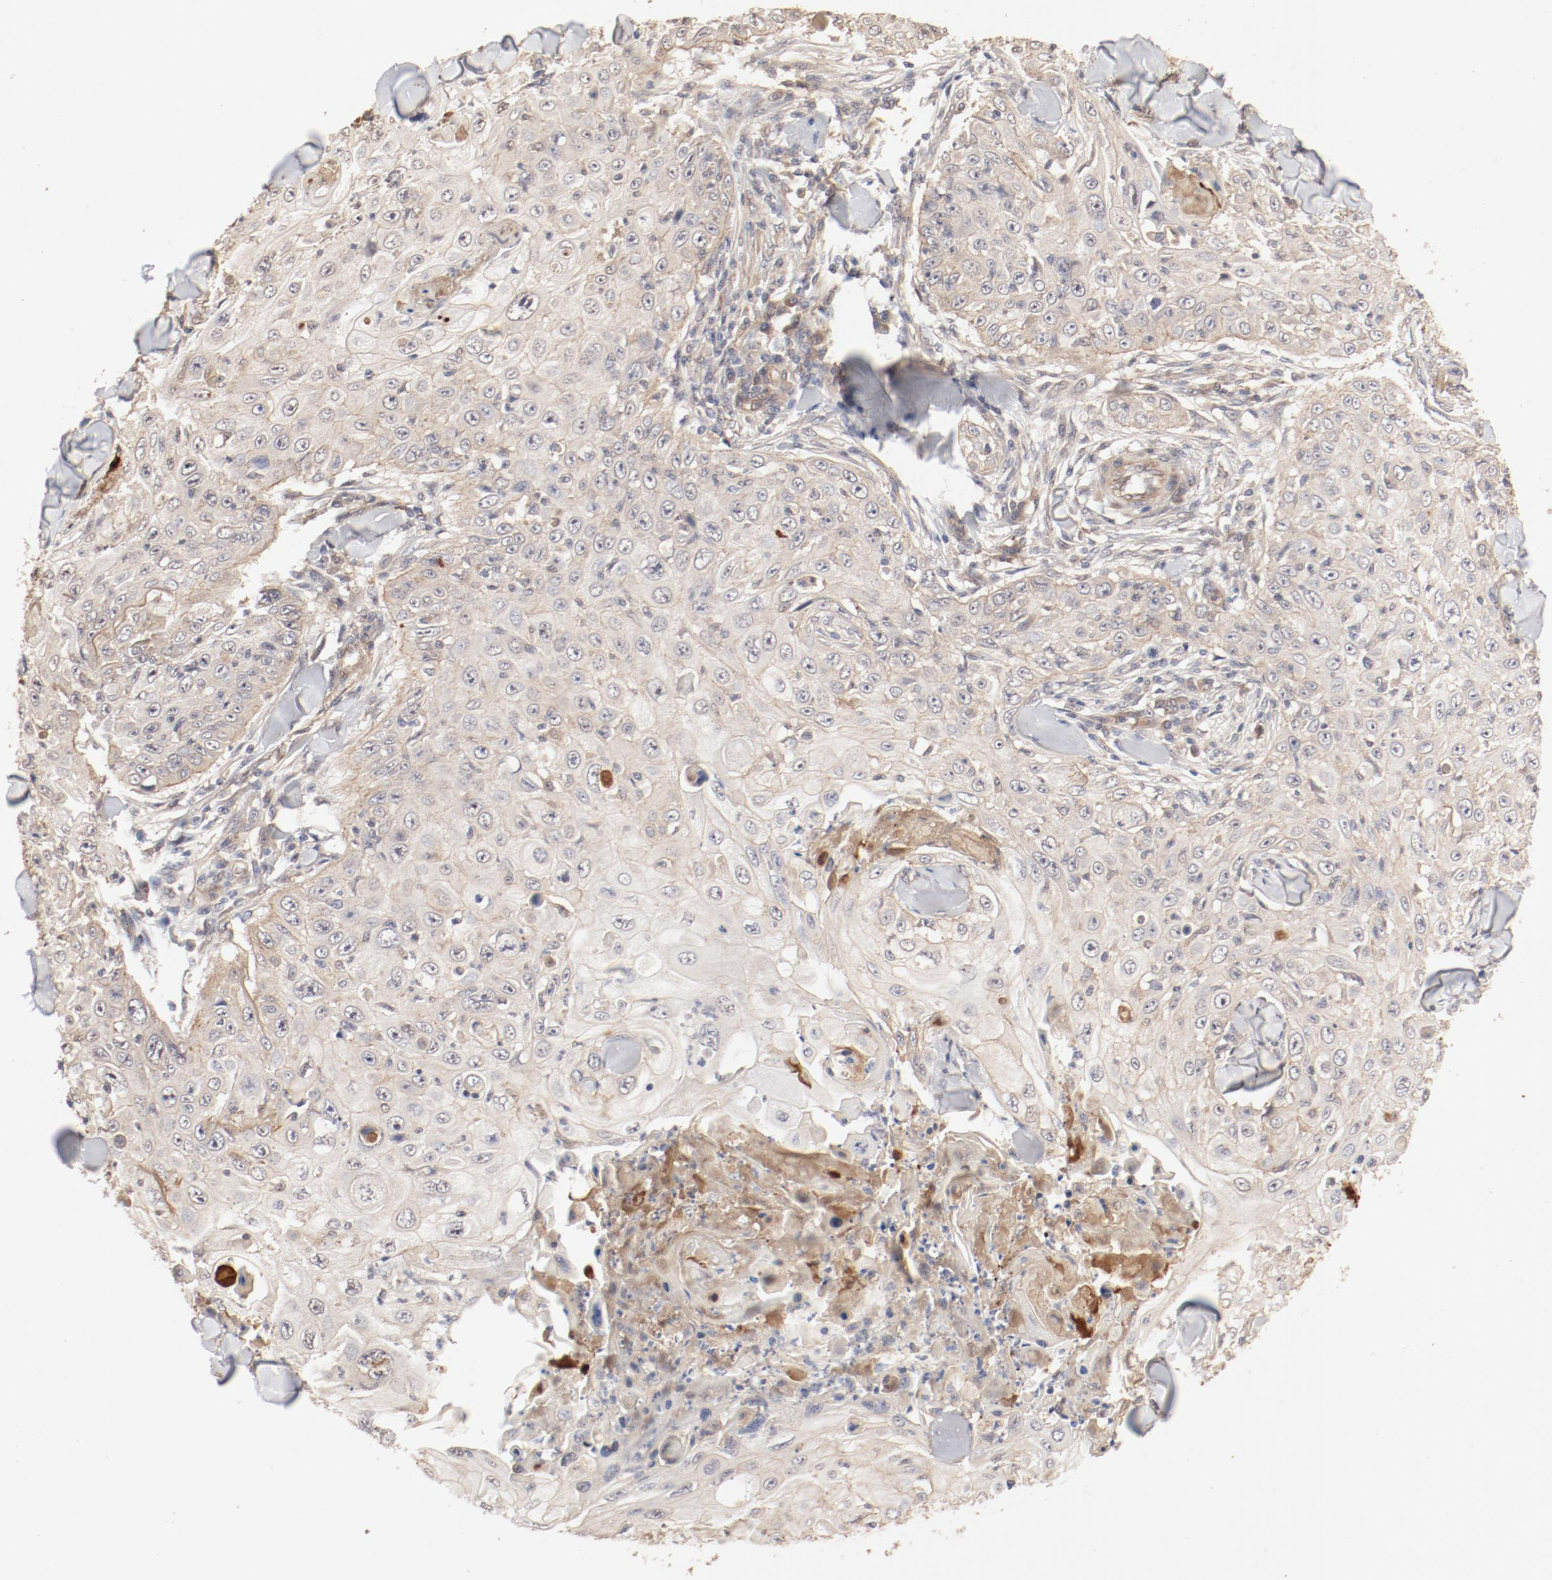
{"staining": {"intensity": "weak", "quantity": ">75%", "location": "cytoplasmic/membranous"}, "tissue": "skin cancer", "cell_type": "Tumor cells", "image_type": "cancer", "snomed": [{"axis": "morphology", "description": "Squamous cell carcinoma, NOS"}, {"axis": "topography", "description": "Skin"}], "caption": "Skin cancer tissue demonstrates weak cytoplasmic/membranous expression in about >75% of tumor cells, visualized by immunohistochemistry.", "gene": "IL3RA", "patient": {"sex": "male", "age": 86}}